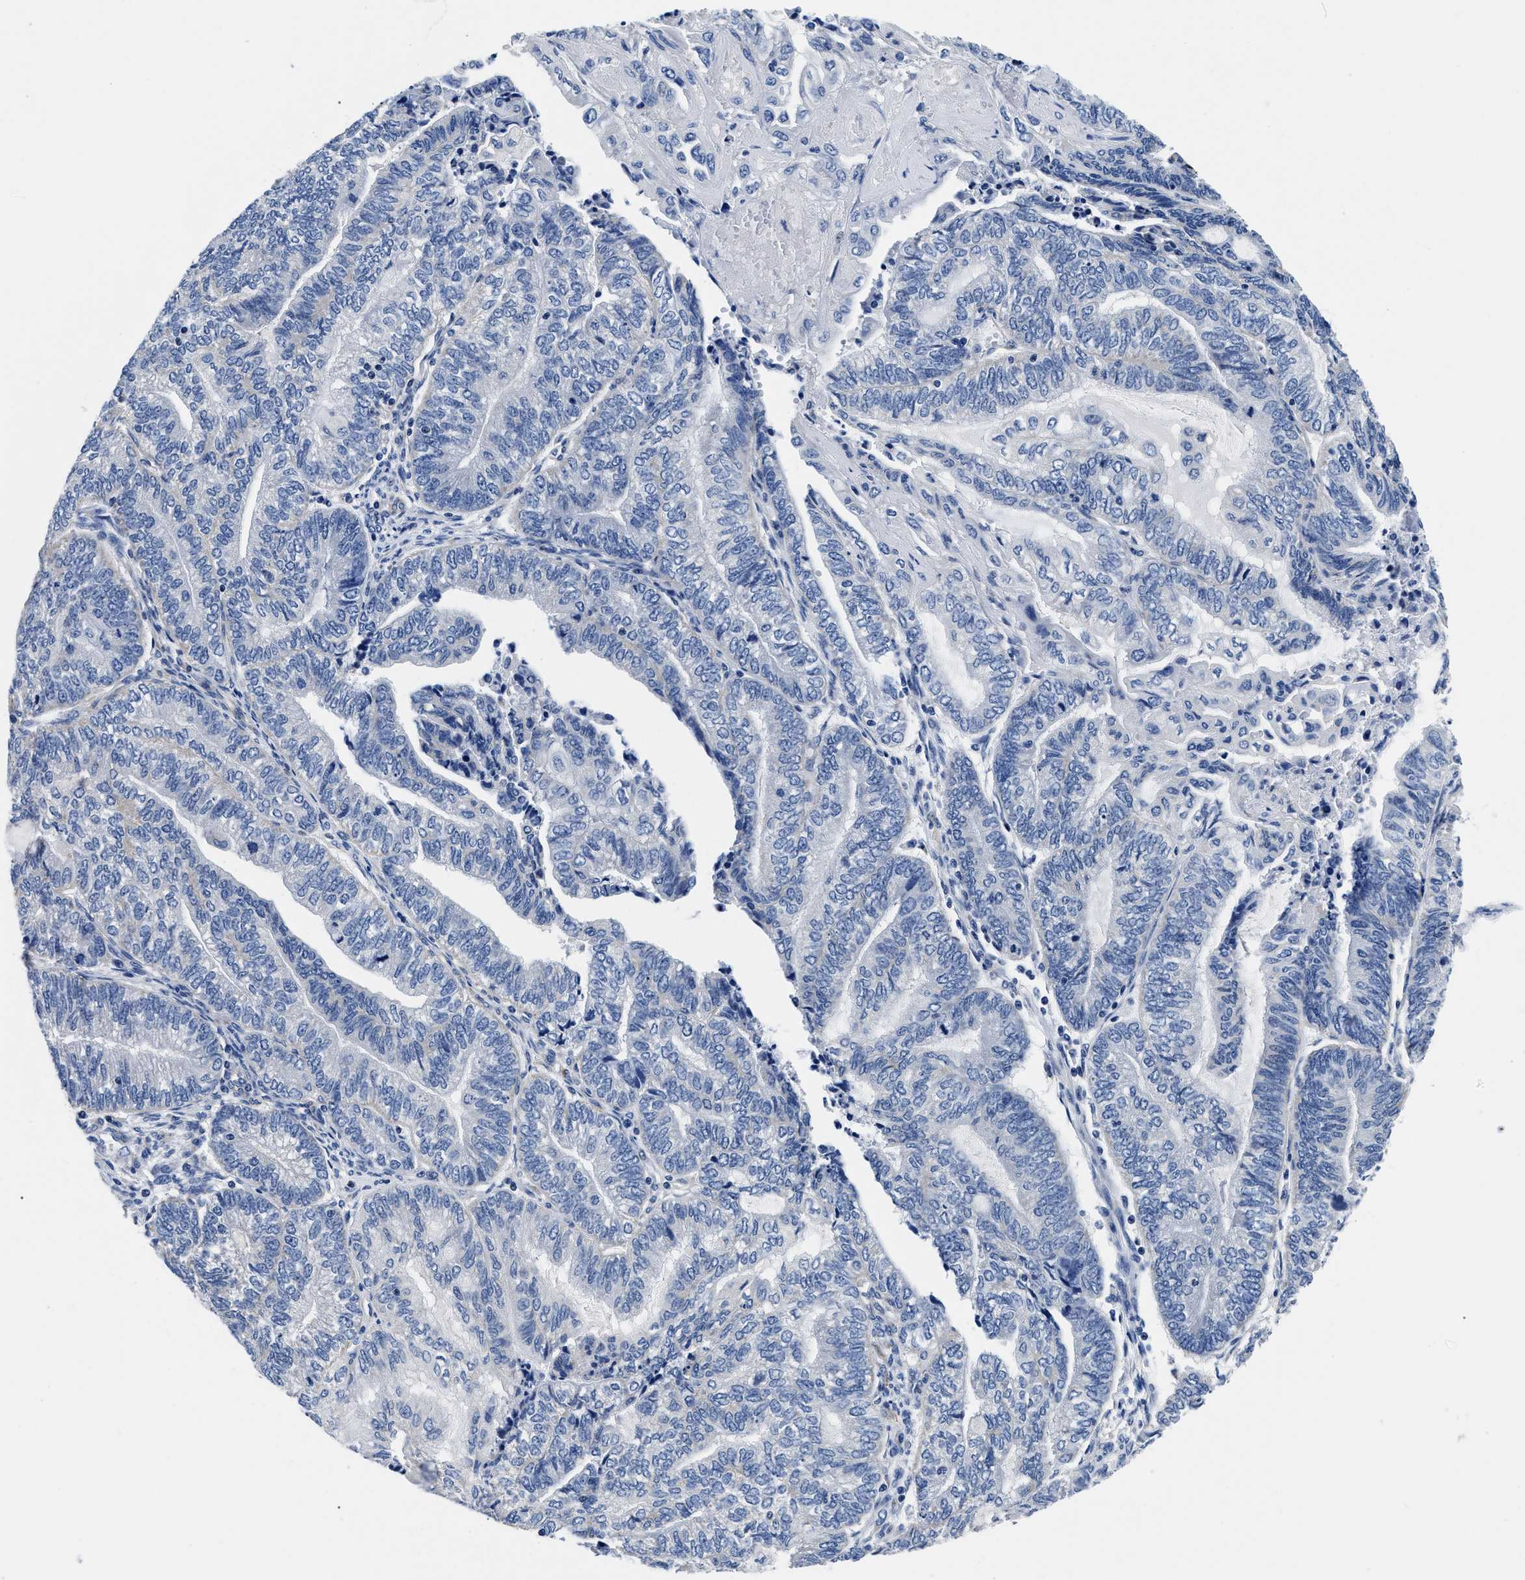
{"staining": {"intensity": "negative", "quantity": "none", "location": "none"}, "tissue": "endometrial cancer", "cell_type": "Tumor cells", "image_type": "cancer", "snomed": [{"axis": "morphology", "description": "Adenocarcinoma, NOS"}, {"axis": "topography", "description": "Uterus"}, {"axis": "topography", "description": "Endometrium"}], "caption": "Endometrial cancer (adenocarcinoma) was stained to show a protein in brown. There is no significant staining in tumor cells.", "gene": "SLC35F1", "patient": {"sex": "female", "age": 70}}